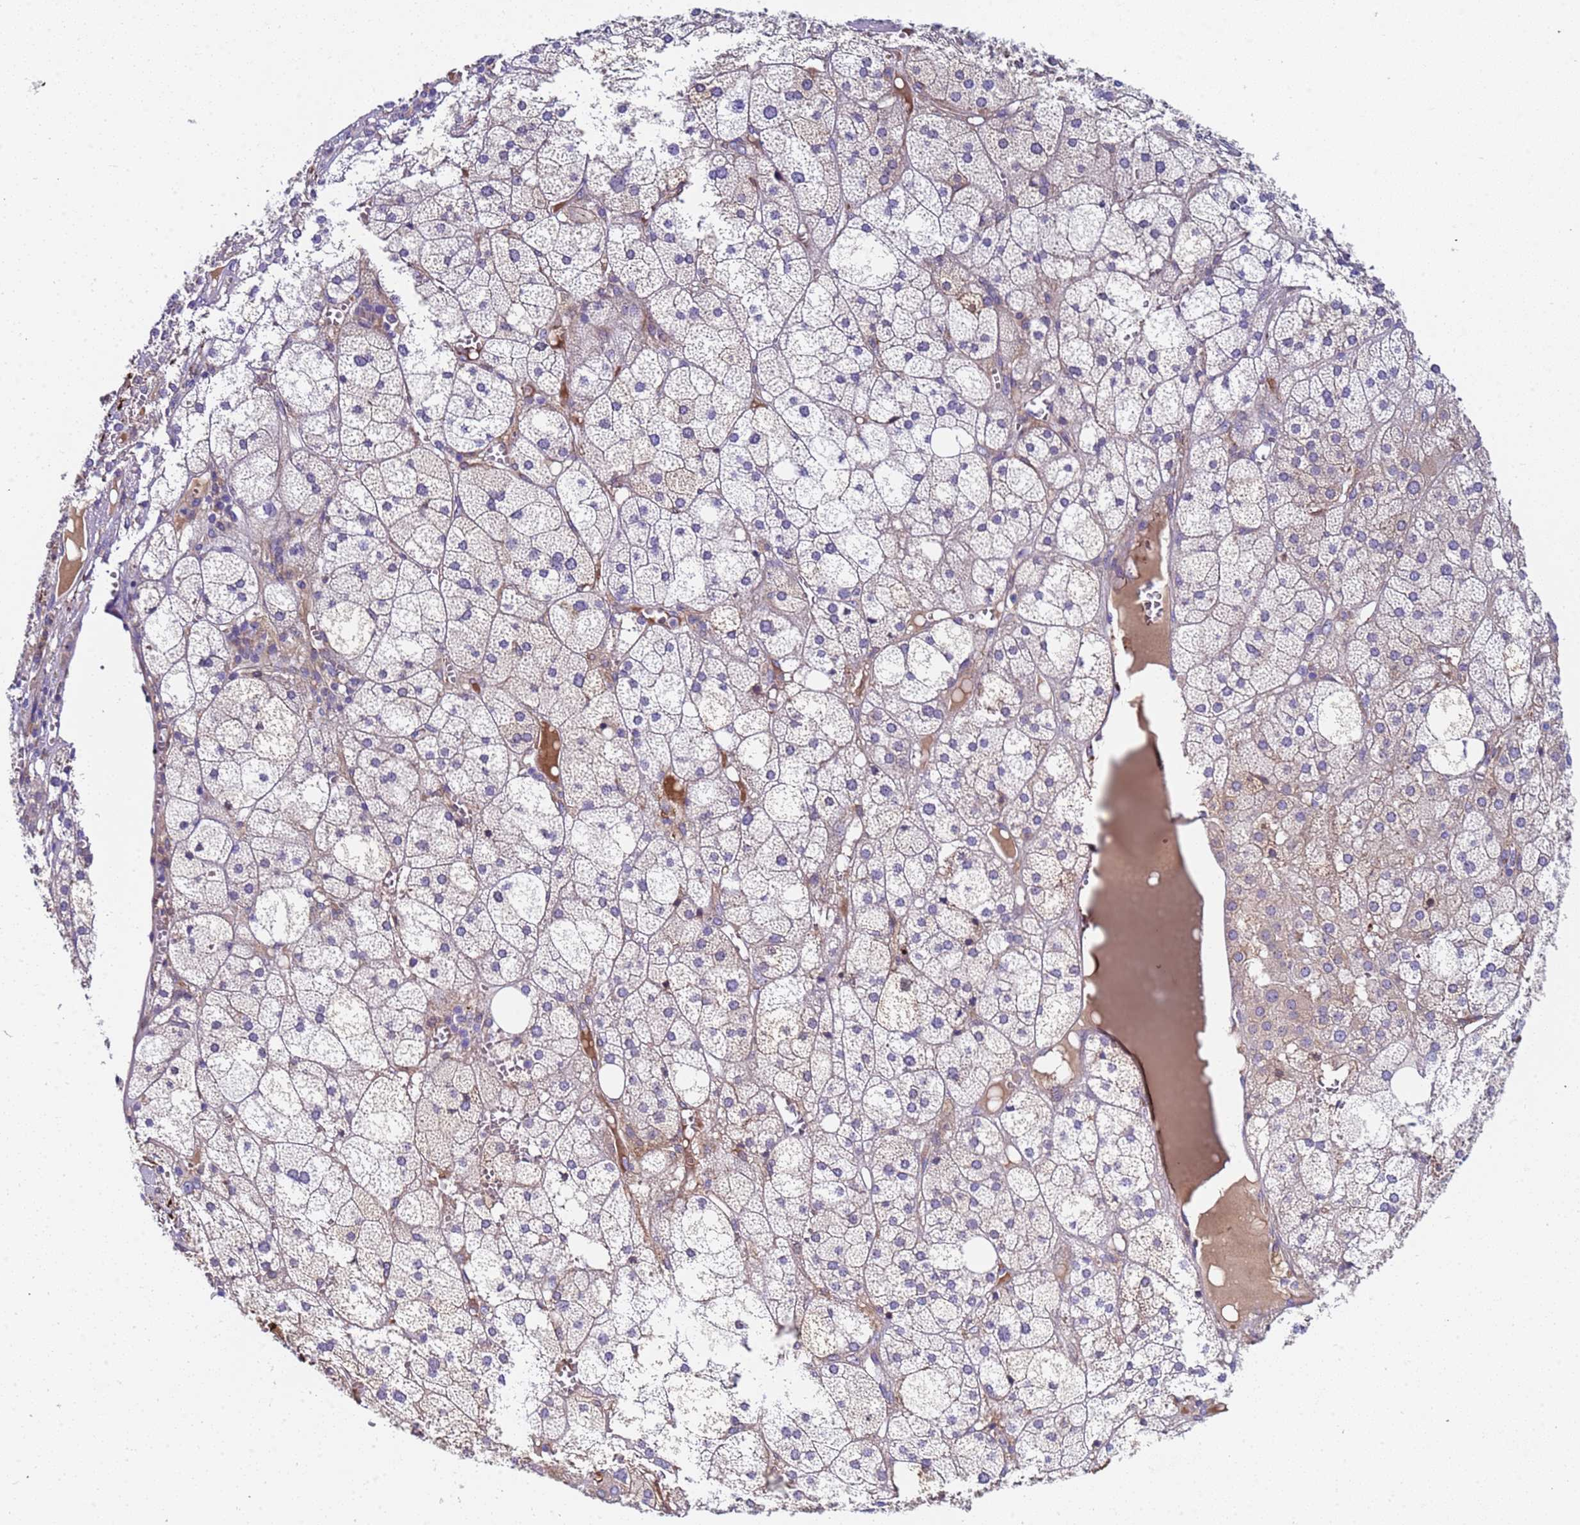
{"staining": {"intensity": "strong", "quantity": "<25%", "location": "cytoplasmic/membranous"}, "tissue": "adrenal gland", "cell_type": "Glandular cells", "image_type": "normal", "snomed": [{"axis": "morphology", "description": "Normal tissue, NOS"}, {"axis": "topography", "description": "Adrenal gland"}], "caption": "This photomicrograph displays immunohistochemistry (IHC) staining of benign human adrenal gland, with medium strong cytoplasmic/membranous staining in approximately <25% of glandular cells.", "gene": "PAQR7", "patient": {"sex": "female", "age": 61}}